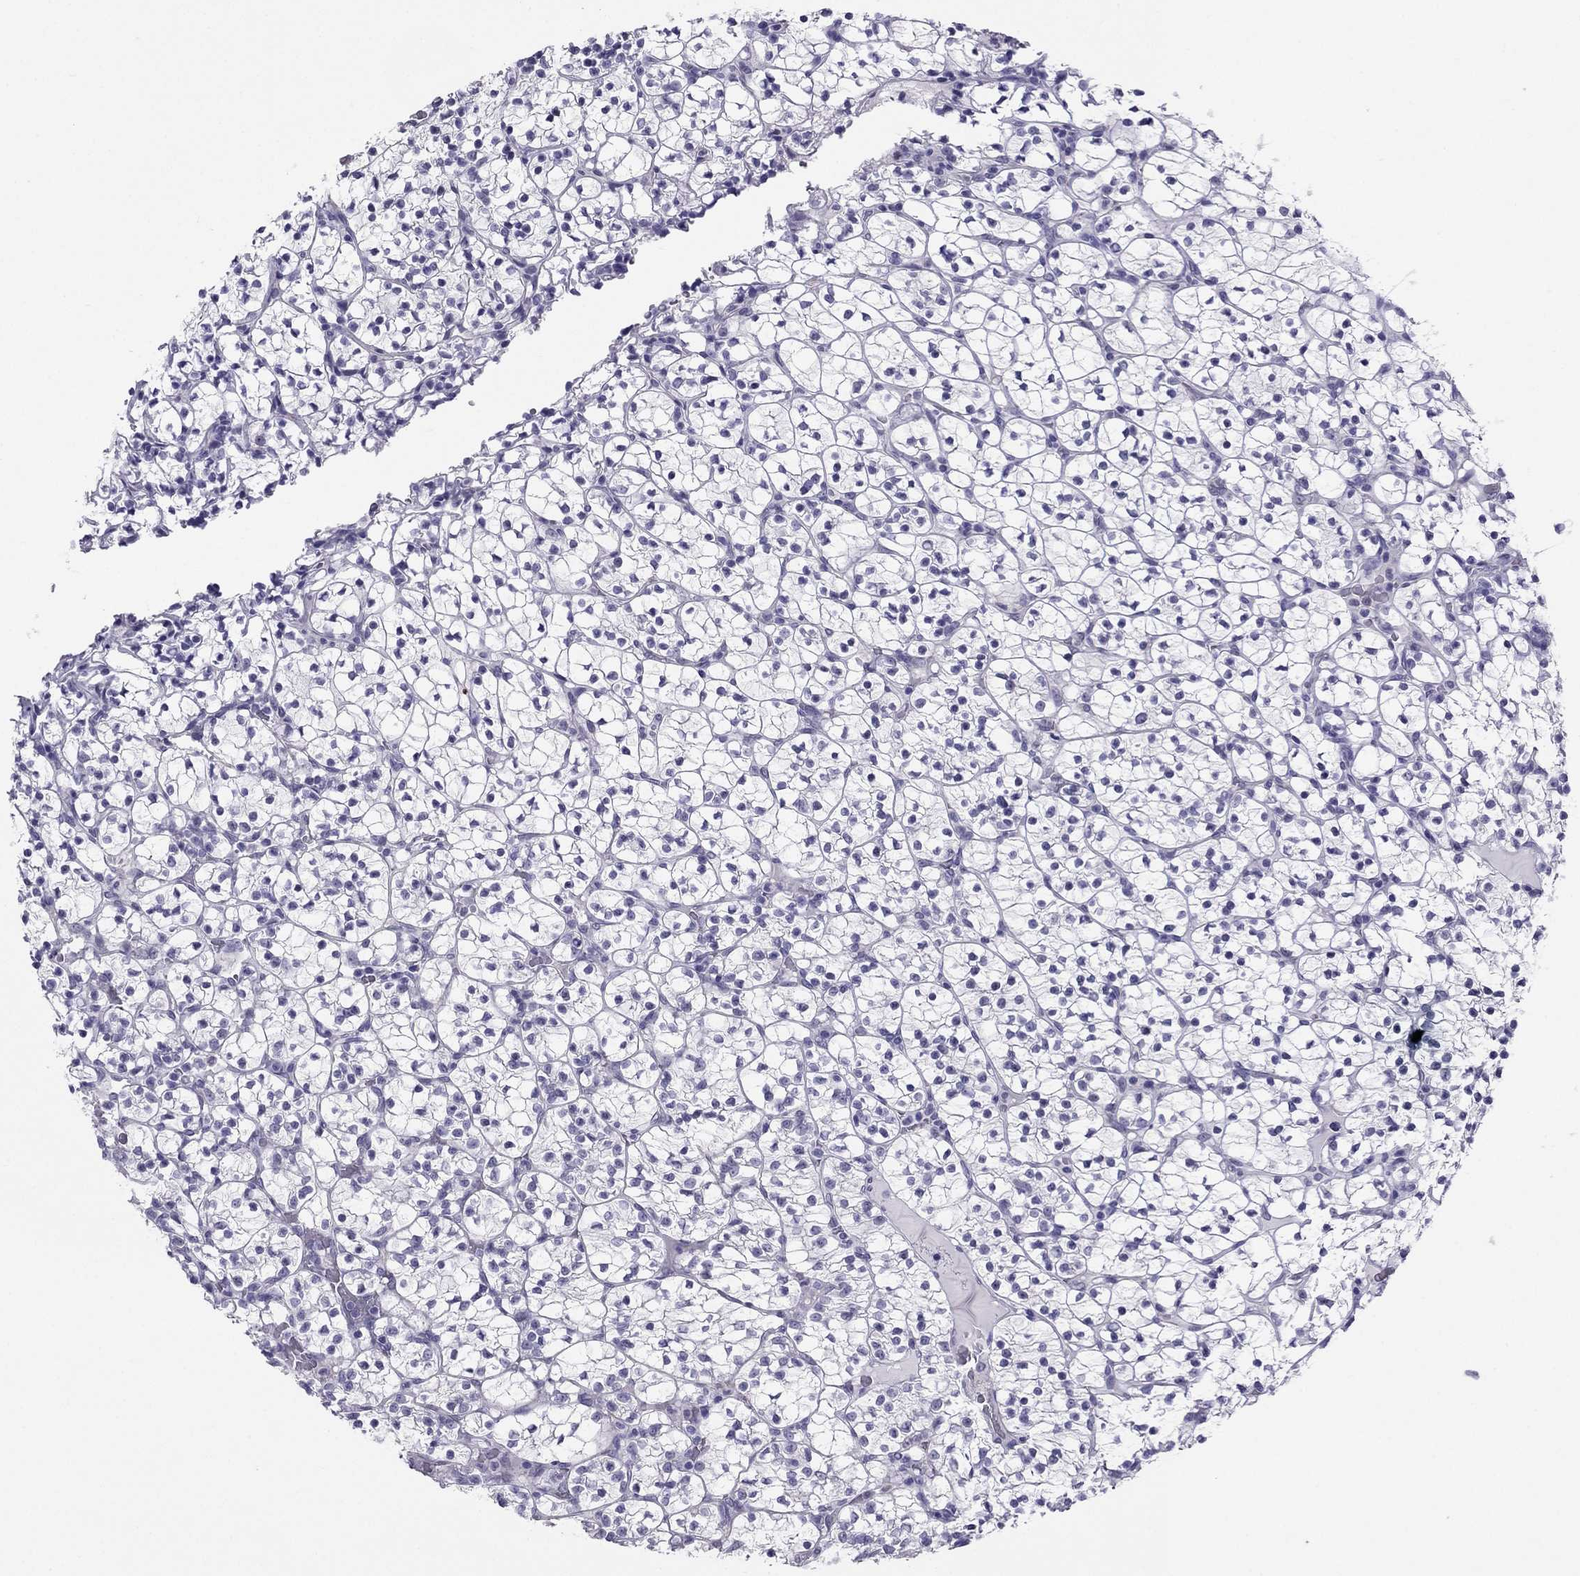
{"staining": {"intensity": "negative", "quantity": "none", "location": "none"}, "tissue": "renal cancer", "cell_type": "Tumor cells", "image_type": "cancer", "snomed": [{"axis": "morphology", "description": "Adenocarcinoma, NOS"}, {"axis": "topography", "description": "Kidney"}], "caption": "There is no significant expression in tumor cells of renal cancer.", "gene": "CROCC2", "patient": {"sex": "female", "age": 89}}